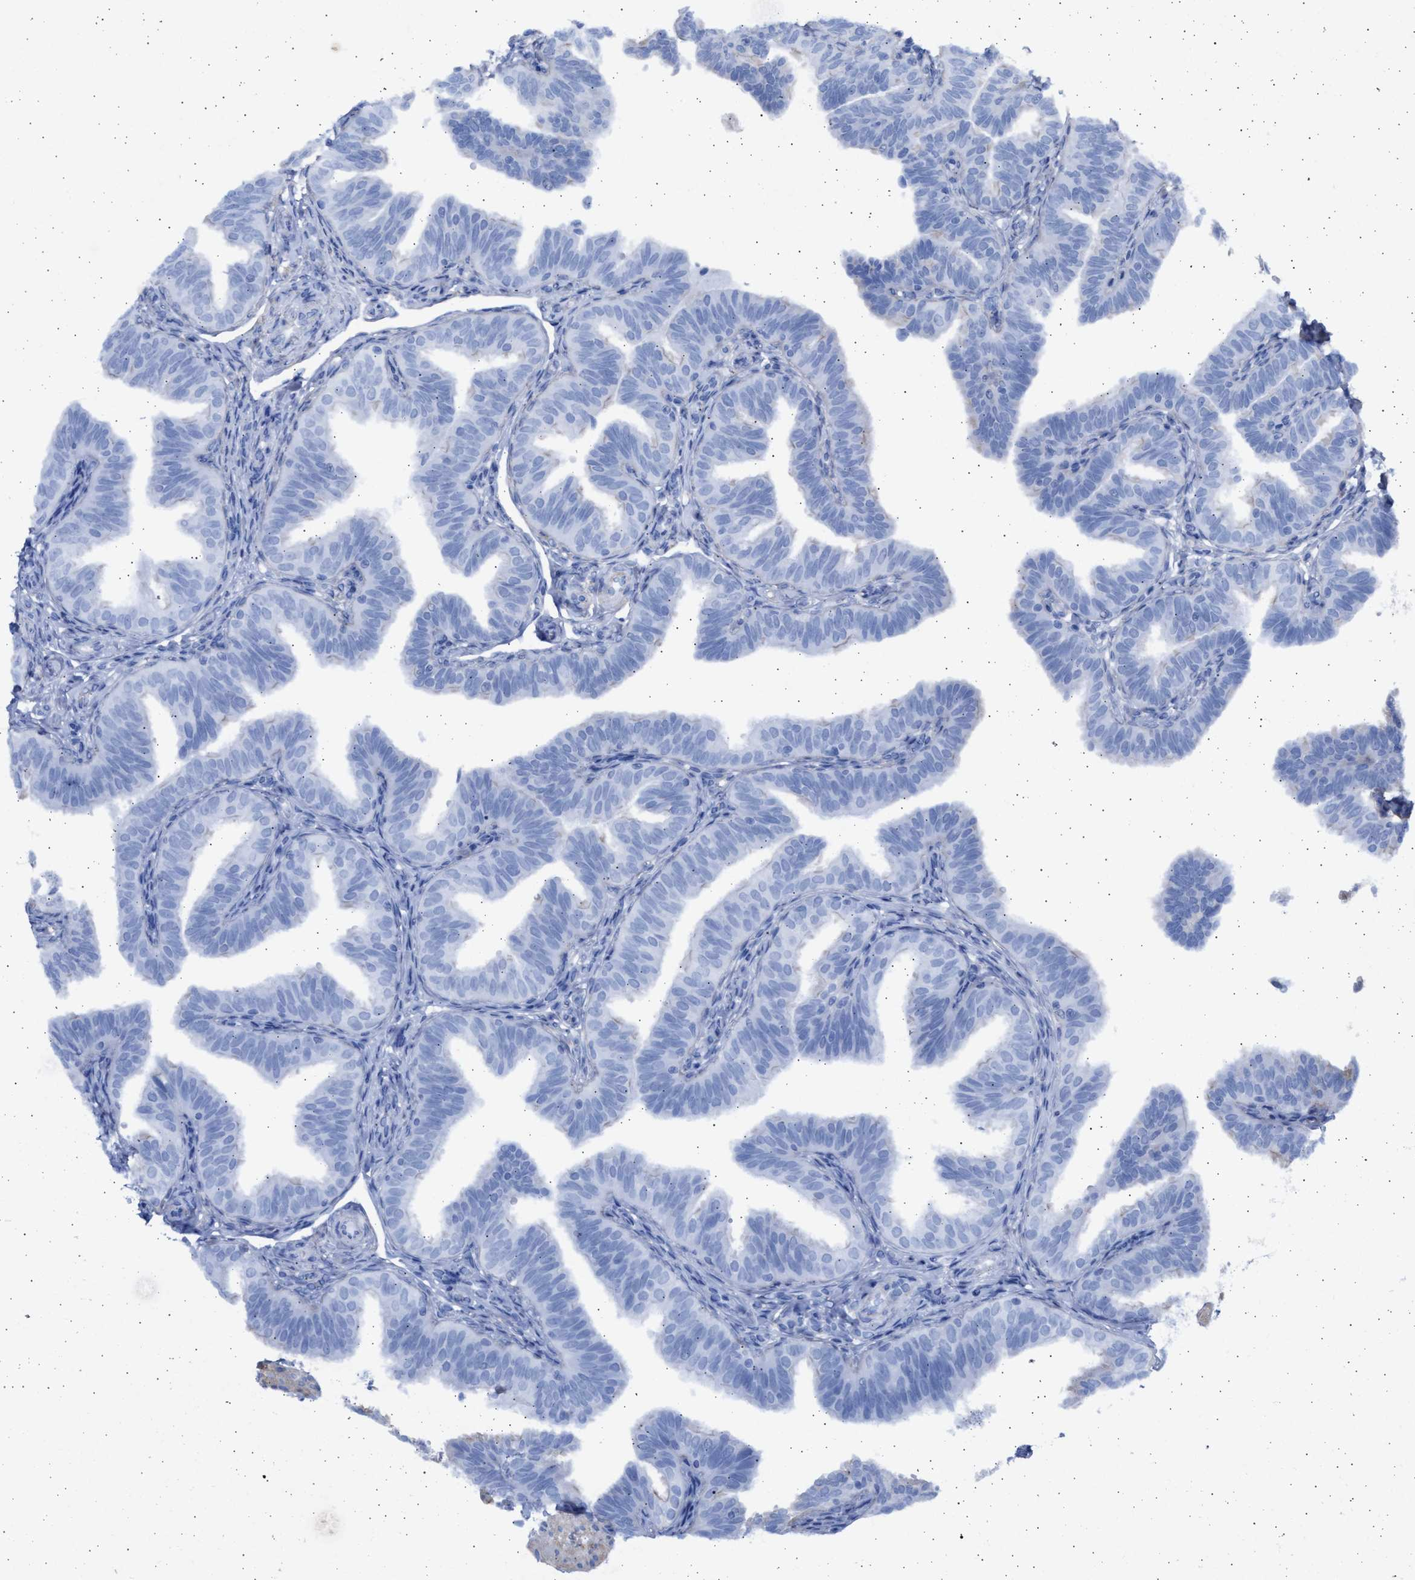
{"staining": {"intensity": "moderate", "quantity": "<25%", "location": "cytoplasmic/membranous"}, "tissue": "fallopian tube", "cell_type": "Glandular cells", "image_type": "normal", "snomed": [{"axis": "morphology", "description": "Normal tissue, NOS"}, {"axis": "topography", "description": "Fallopian tube"}], "caption": "DAB (3,3'-diaminobenzidine) immunohistochemical staining of unremarkable fallopian tube exhibits moderate cytoplasmic/membranous protein positivity in approximately <25% of glandular cells. The staining was performed using DAB (3,3'-diaminobenzidine), with brown indicating positive protein expression. Nuclei are stained blue with hematoxylin.", "gene": "NBR1", "patient": {"sex": "female", "age": 35}}